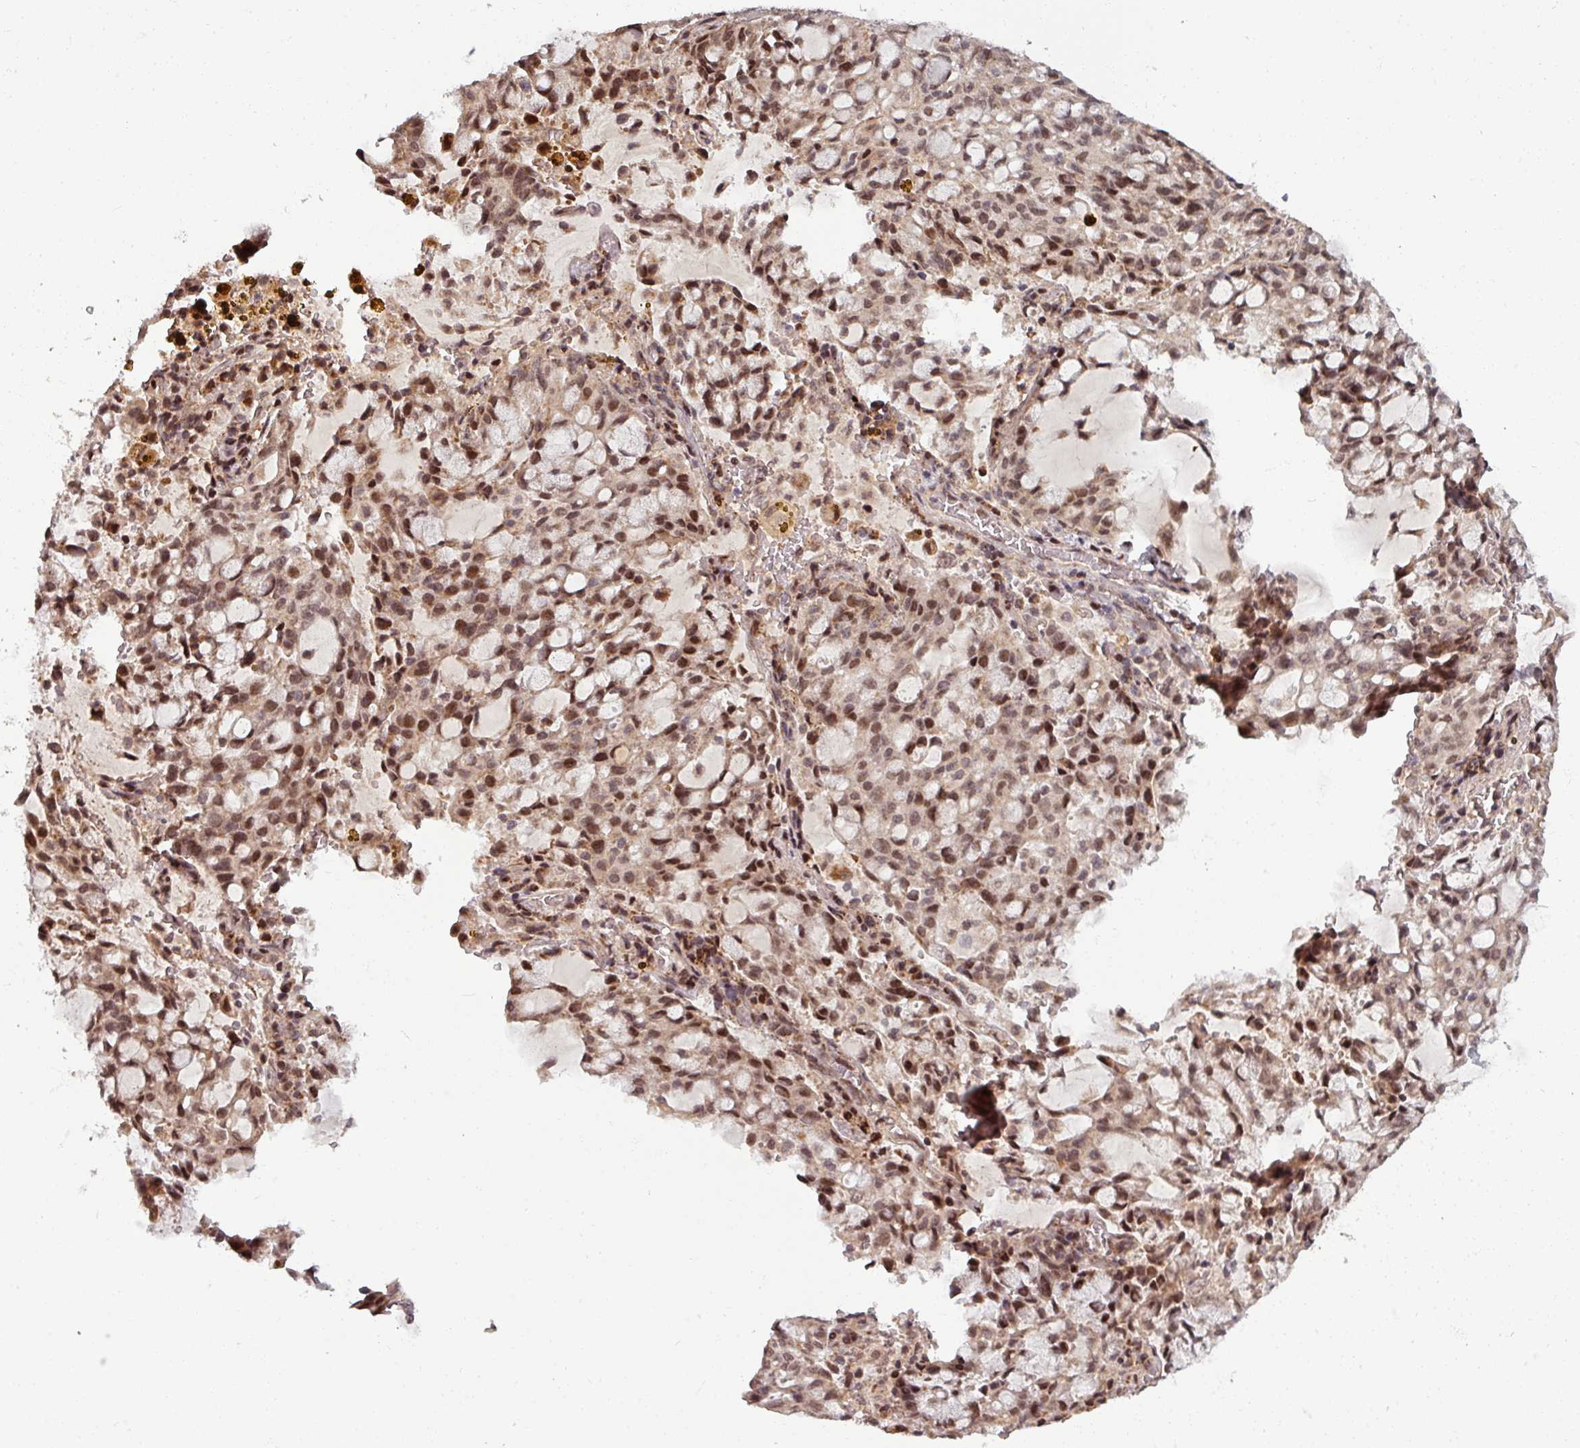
{"staining": {"intensity": "moderate", "quantity": ">75%", "location": "nuclear"}, "tissue": "lung cancer", "cell_type": "Tumor cells", "image_type": "cancer", "snomed": [{"axis": "morphology", "description": "Adenocarcinoma, NOS"}, {"axis": "topography", "description": "Lung"}], "caption": "Human lung cancer (adenocarcinoma) stained with a protein marker reveals moderate staining in tumor cells.", "gene": "SWI5", "patient": {"sex": "female", "age": 44}}